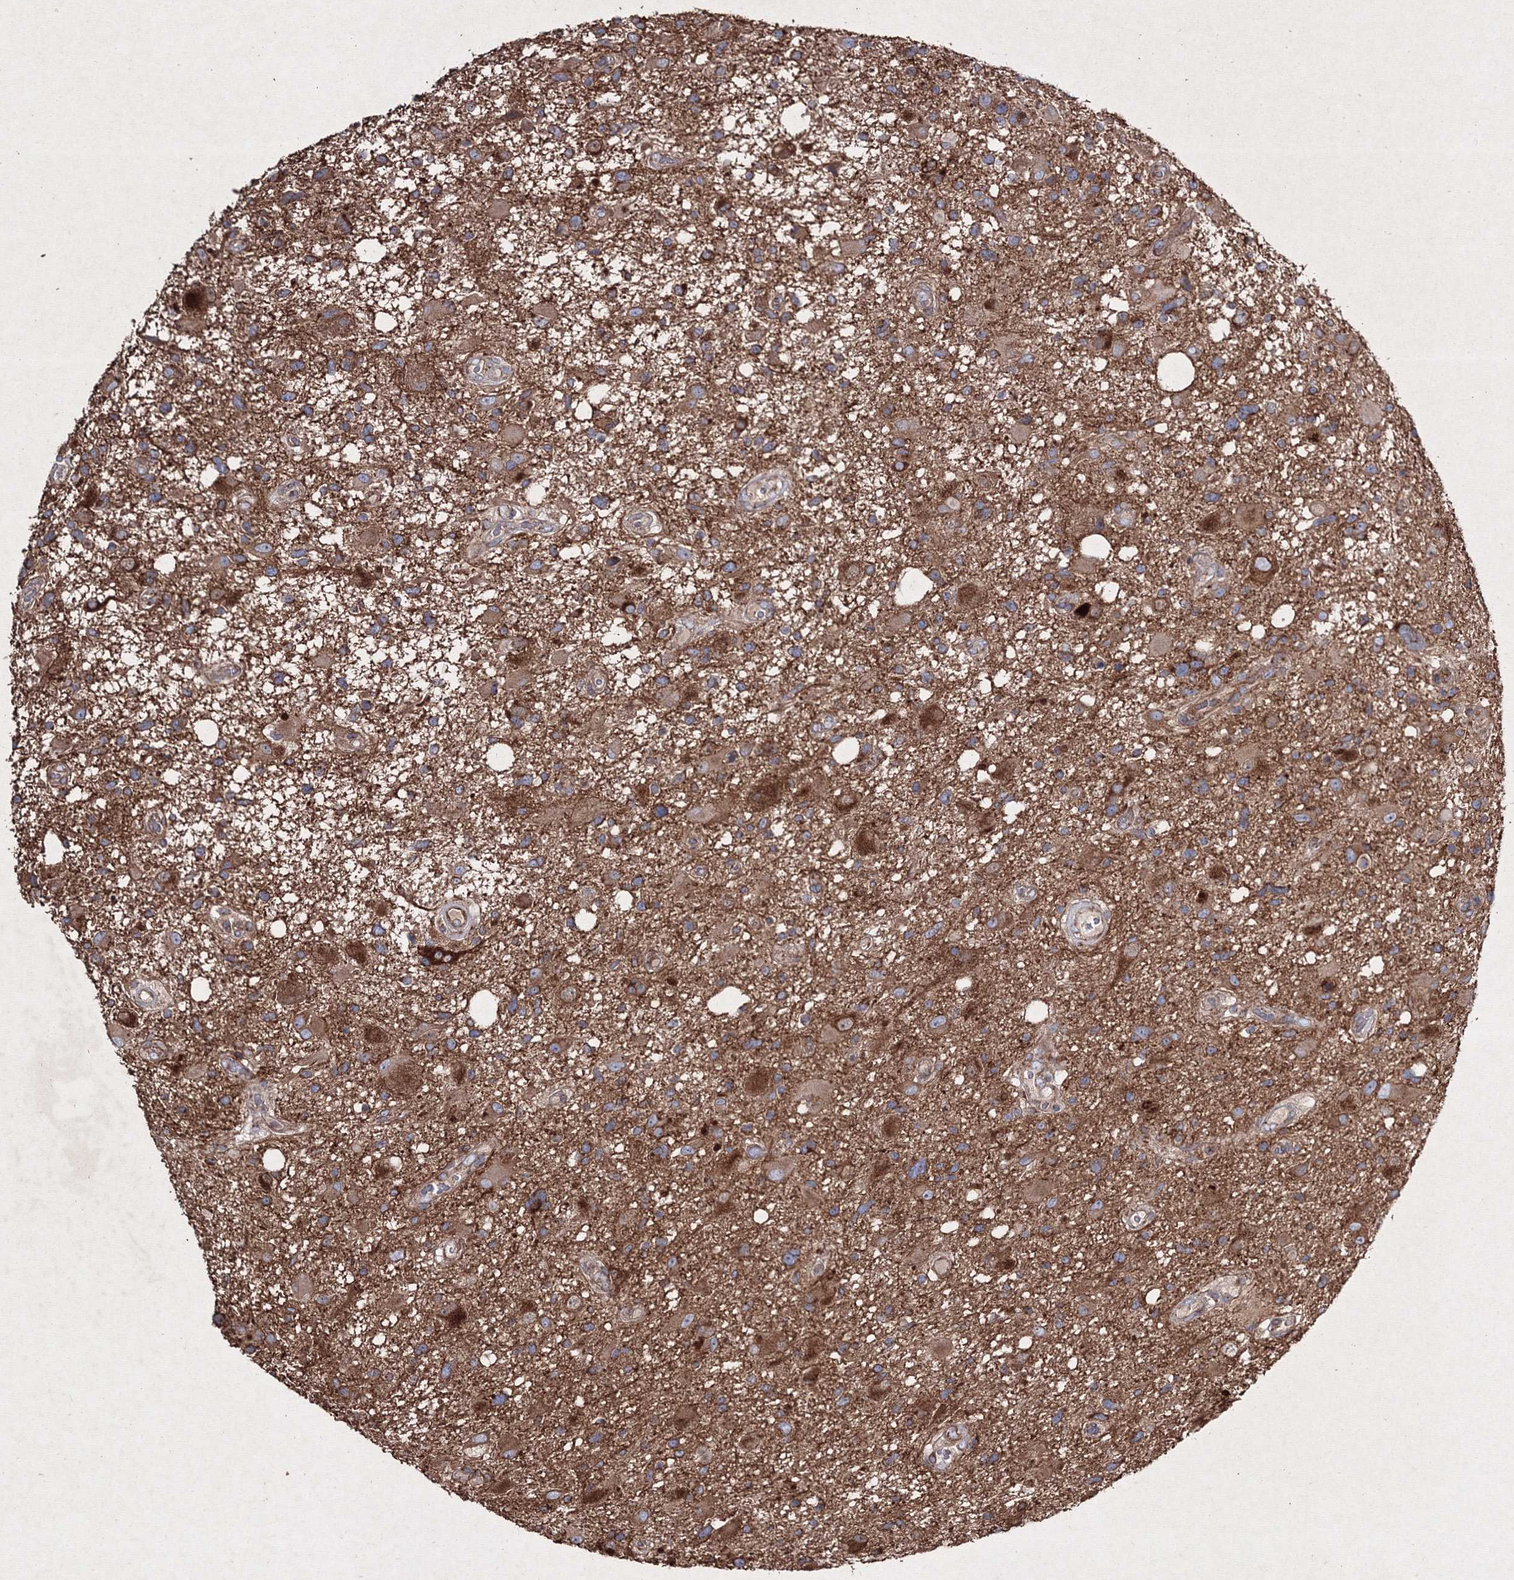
{"staining": {"intensity": "moderate", "quantity": ">75%", "location": "cytoplasmic/membranous"}, "tissue": "glioma", "cell_type": "Tumor cells", "image_type": "cancer", "snomed": [{"axis": "morphology", "description": "Glioma, malignant, High grade"}, {"axis": "topography", "description": "Brain"}], "caption": "Immunohistochemistry (DAB (3,3'-diaminobenzidine)) staining of glioma displays moderate cytoplasmic/membranous protein positivity in about >75% of tumor cells.", "gene": "GFM1", "patient": {"sex": "male", "age": 33}}